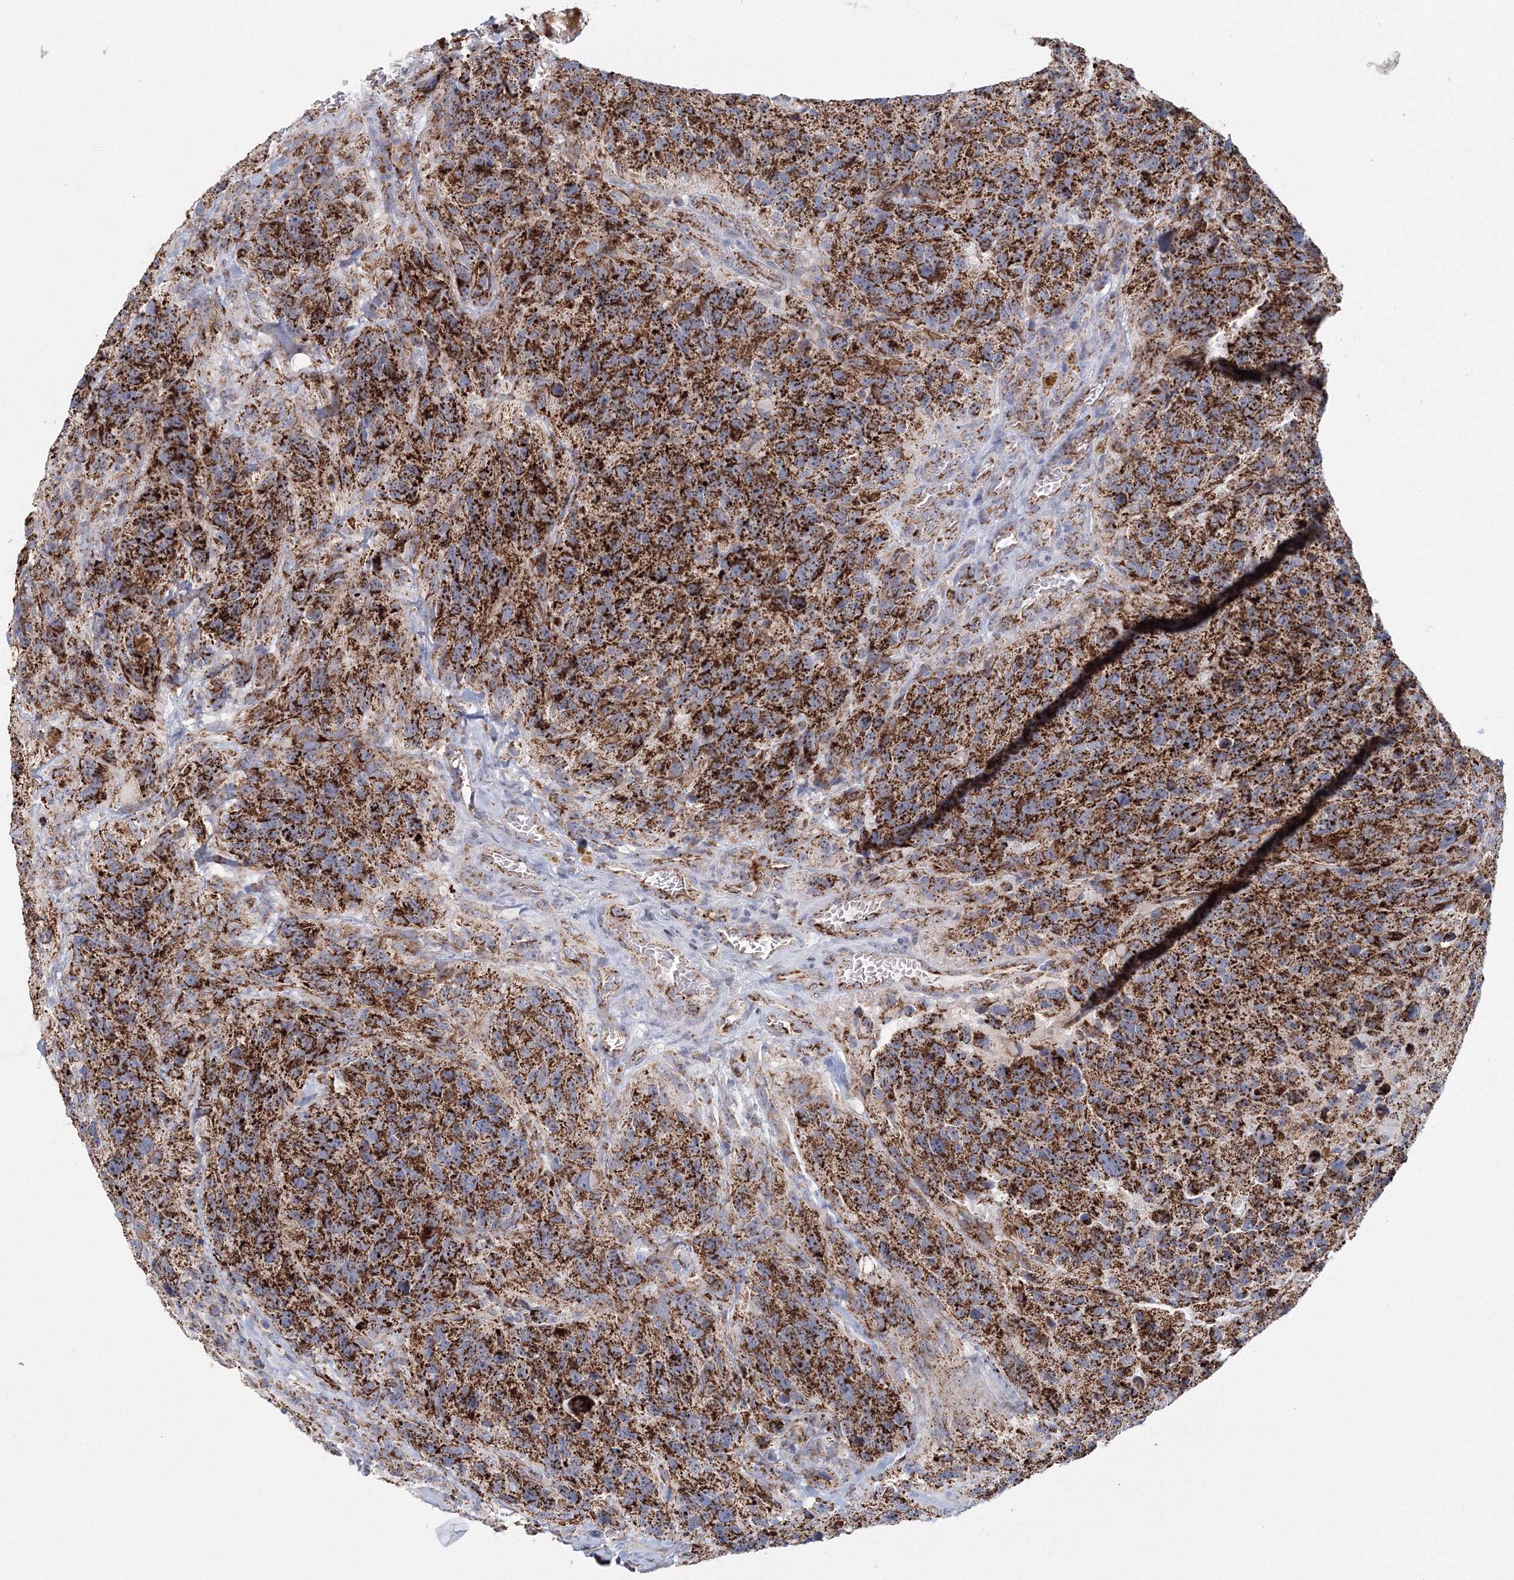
{"staining": {"intensity": "strong", "quantity": ">75%", "location": "cytoplasmic/membranous"}, "tissue": "glioma", "cell_type": "Tumor cells", "image_type": "cancer", "snomed": [{"axis": "morphology", "description": "Glioma, malignant, High grade"}, {"axis": "topography", "description": "Brain"}], "caption": "Strong cytoplasmic/membranous positivity for a protein is identified in approximately >75% of tumor cells of malignant high-grade glioma using immunohistochemistry (IHC).", "gene": "GRPEL1", "patient": {"sex": "male", "age": 69}}